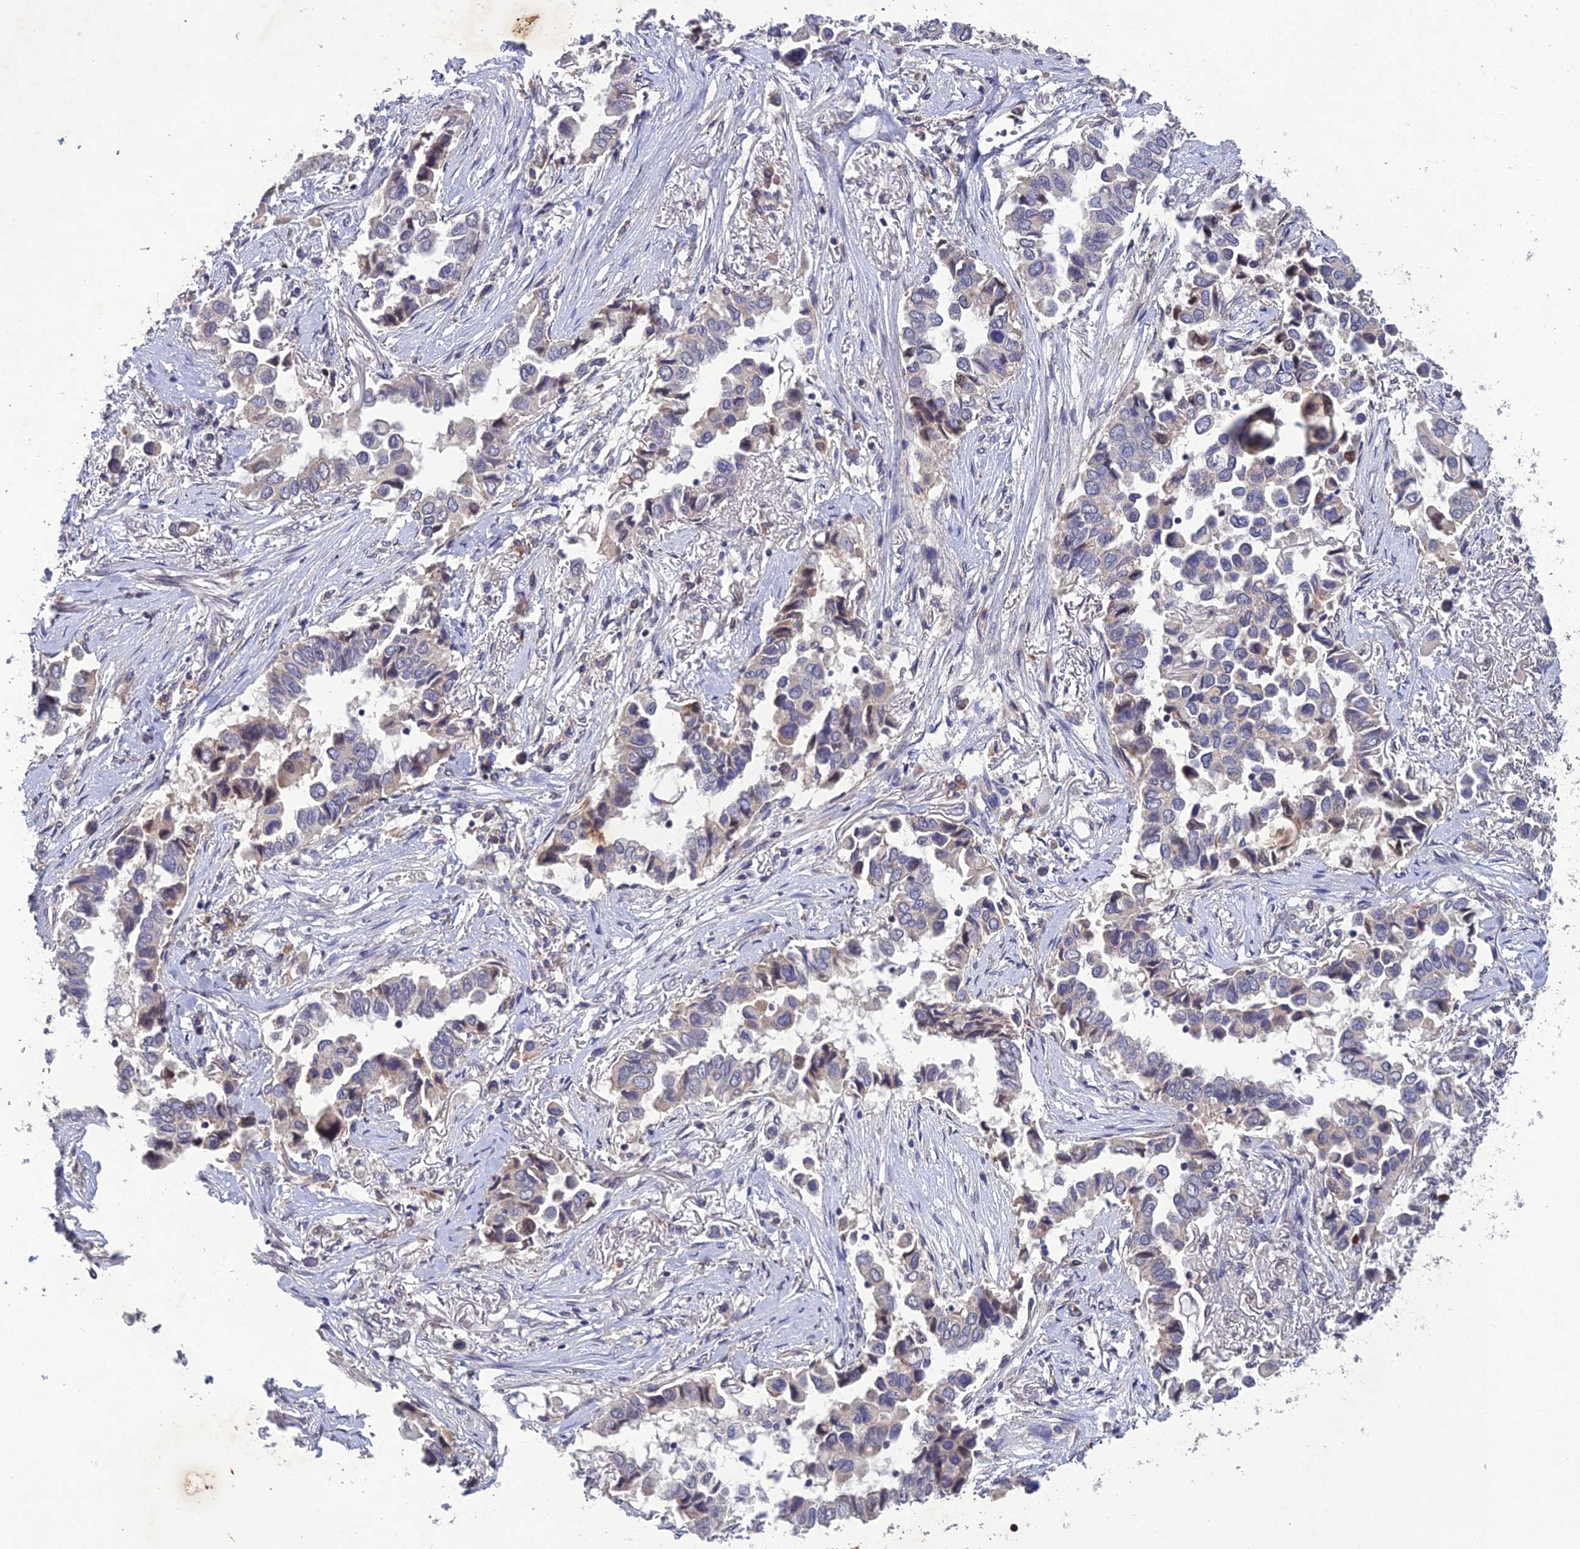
{"staining": {"intensity": "negative", "quantity": "none", "location": "none"}, "tissue": "lung cancer", "cell_type": "Tumor cells", "image_type": "cancer", "snomed": [{"axis": "morphology", "description": "Adenocarcinoma, NOS"}, {"axis": "topography", "description": "Lung"}], "caption": "Tumor cells are negative for protein expression in human lung cancer (adenocarcinoma).", "gene": "SLC39A13", "patient": {"sex": "female", "age": 76}}